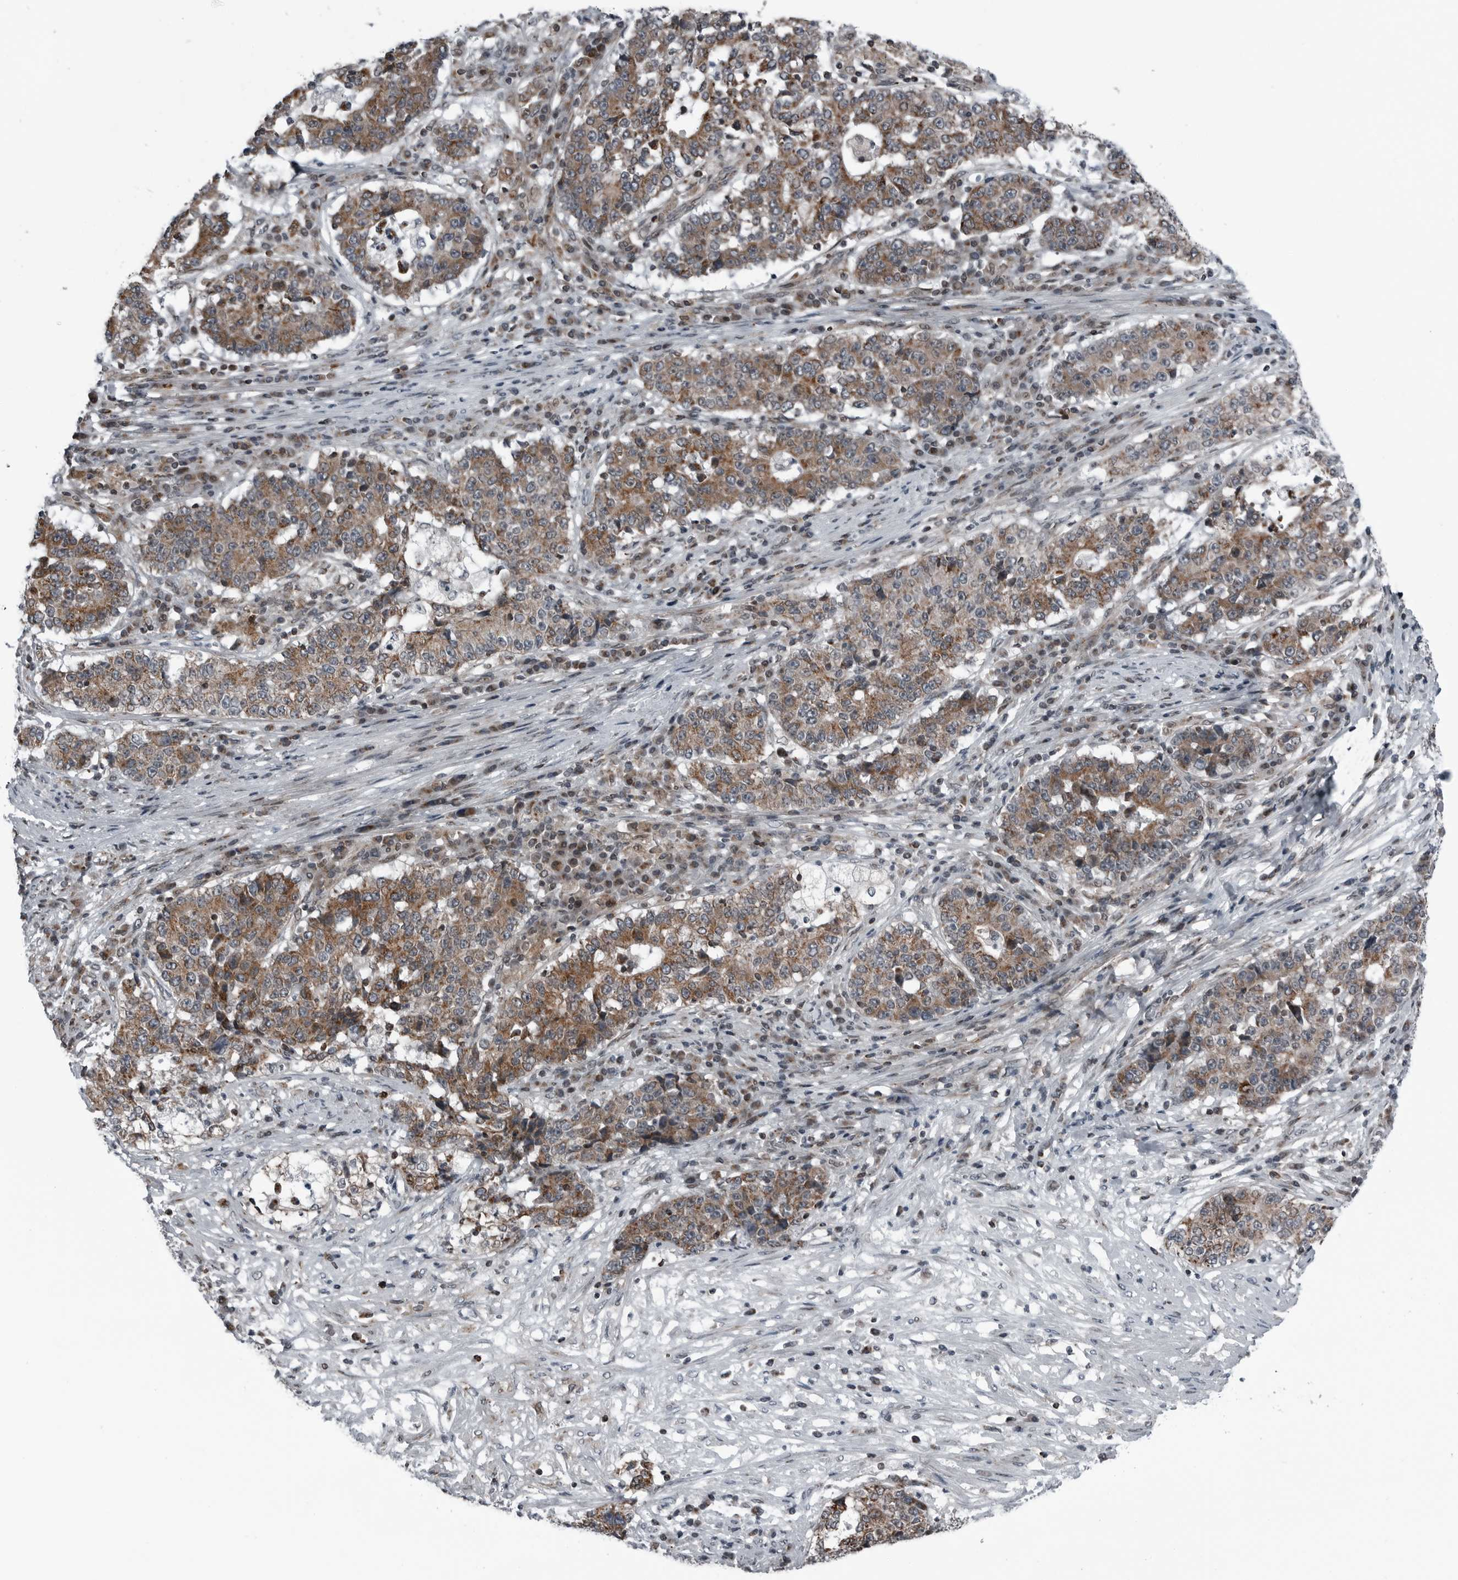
{"staining": {"intensity": "moderate", "quantity": ">75%", "location": "cytoplasmic/membranous"}, "tissue": "stomach cancer", "cell_type": "Tumor cells", "image_type": "cancer", "snomed": [{"axis": "morphology", "description": "Adenocarcinoma, NOS"}, {"axis": "topography", "description": "Stomach"}], "caption": "Immunohistochemical staining of adenocarcinoma (stomach) displays medium levels of moderate cytoplasmic/membranous protein expression in about >75% of tumor cells.", "gene": "GAK", "patient": {"sex": "male", "age": 59}}